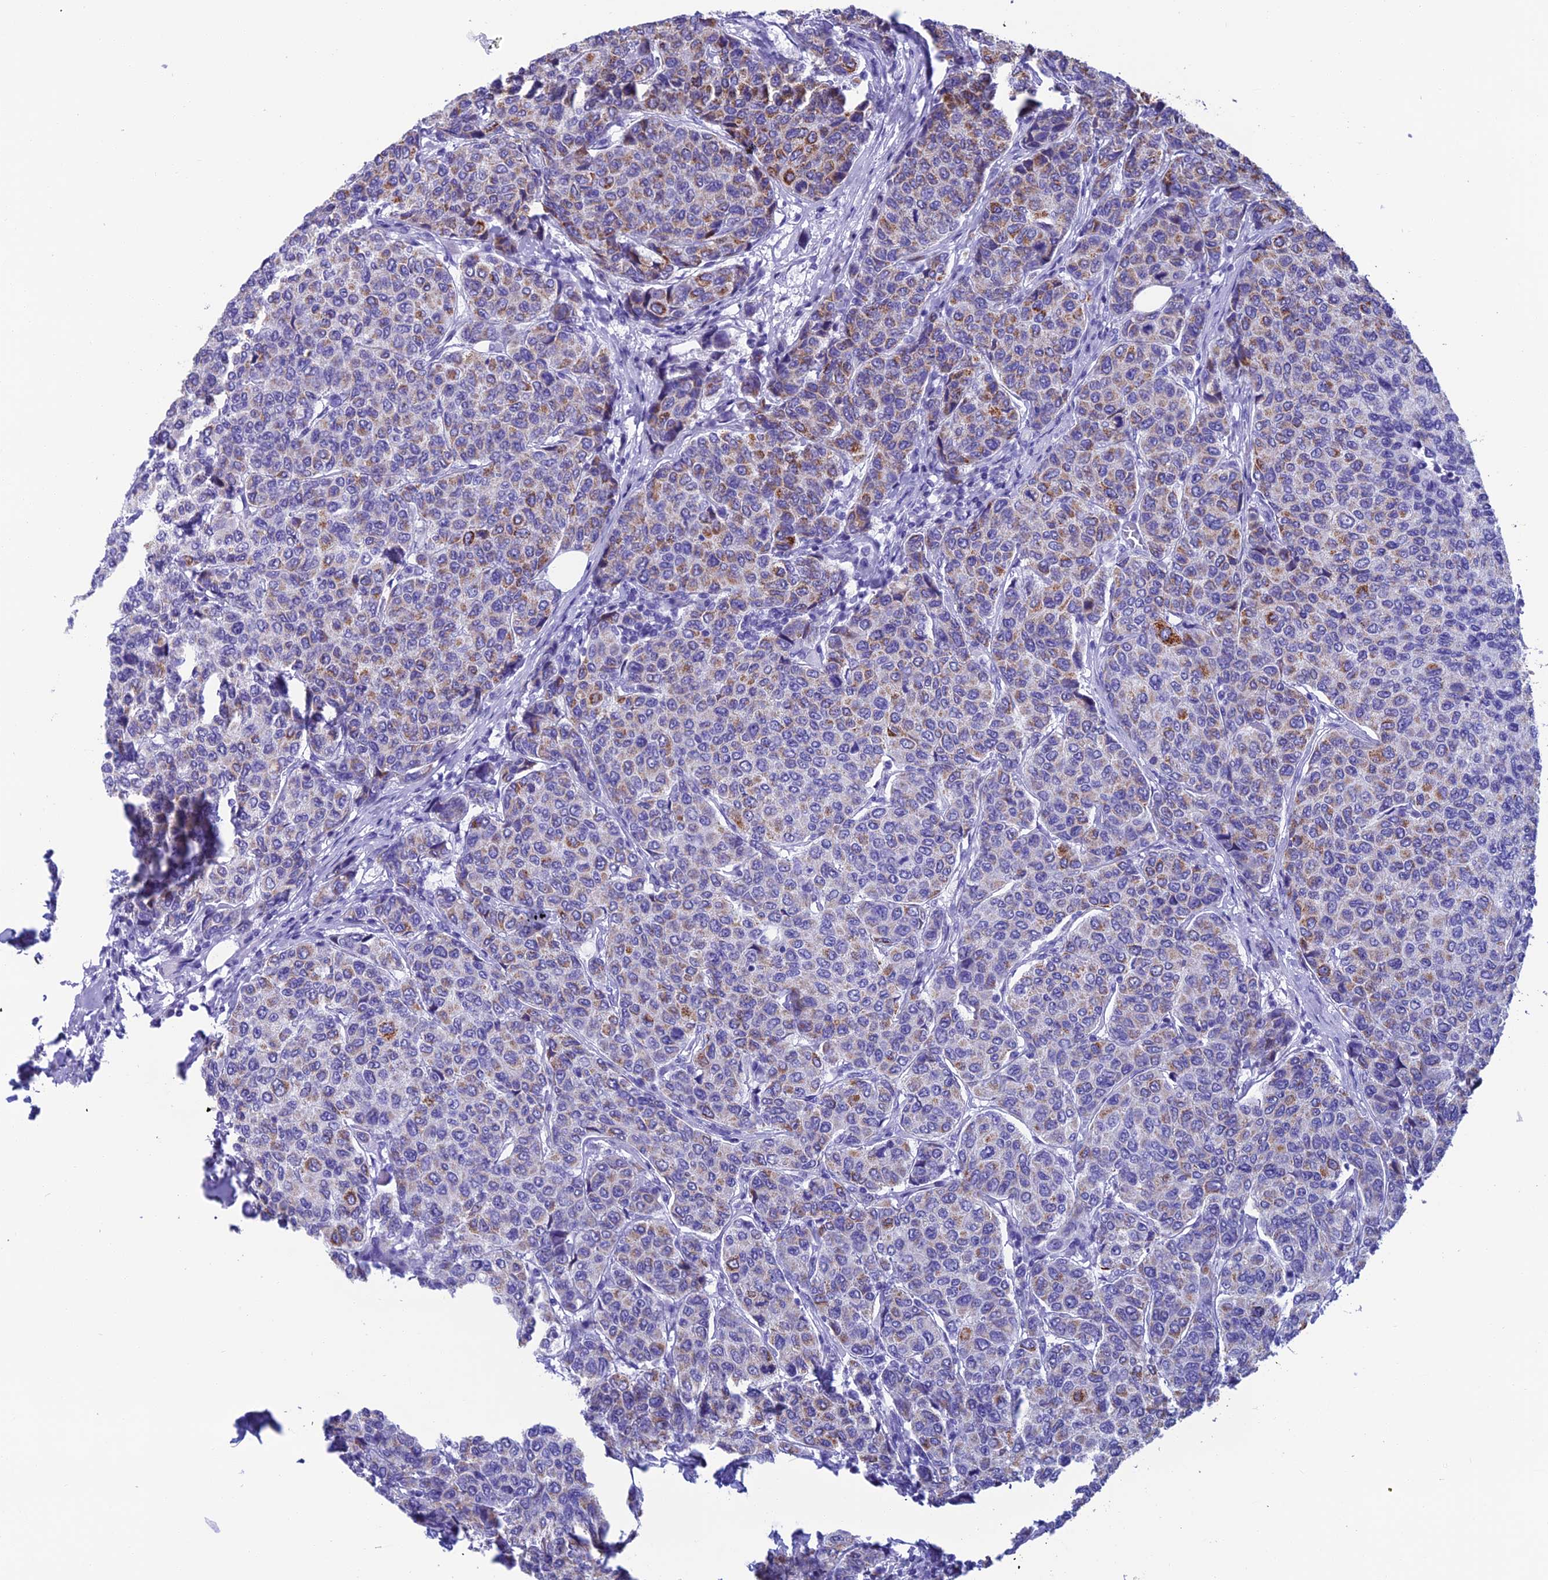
{"staining": {"intensity": "moderate", "quantity": "25%-75%", "location": "cytoplasmic/membranous"}, "tissue": "breast cancer", "cell_type": "Tumor cells", "image_type": "cancer", "snomed": [{"axis": "morphology", "description": "Duct carcinoma"}, {"axis": "topography", "description": "Breast"}], "caption": "Brown immunohistochemical staining in breast infiltrating ductal carcinoma exhibits moderate cytoplasmic/membranous staining in approximately 25%-75% of tumor cells.", "gene": "NXPE4", "patient": {"sex": "female", "age": 55}}